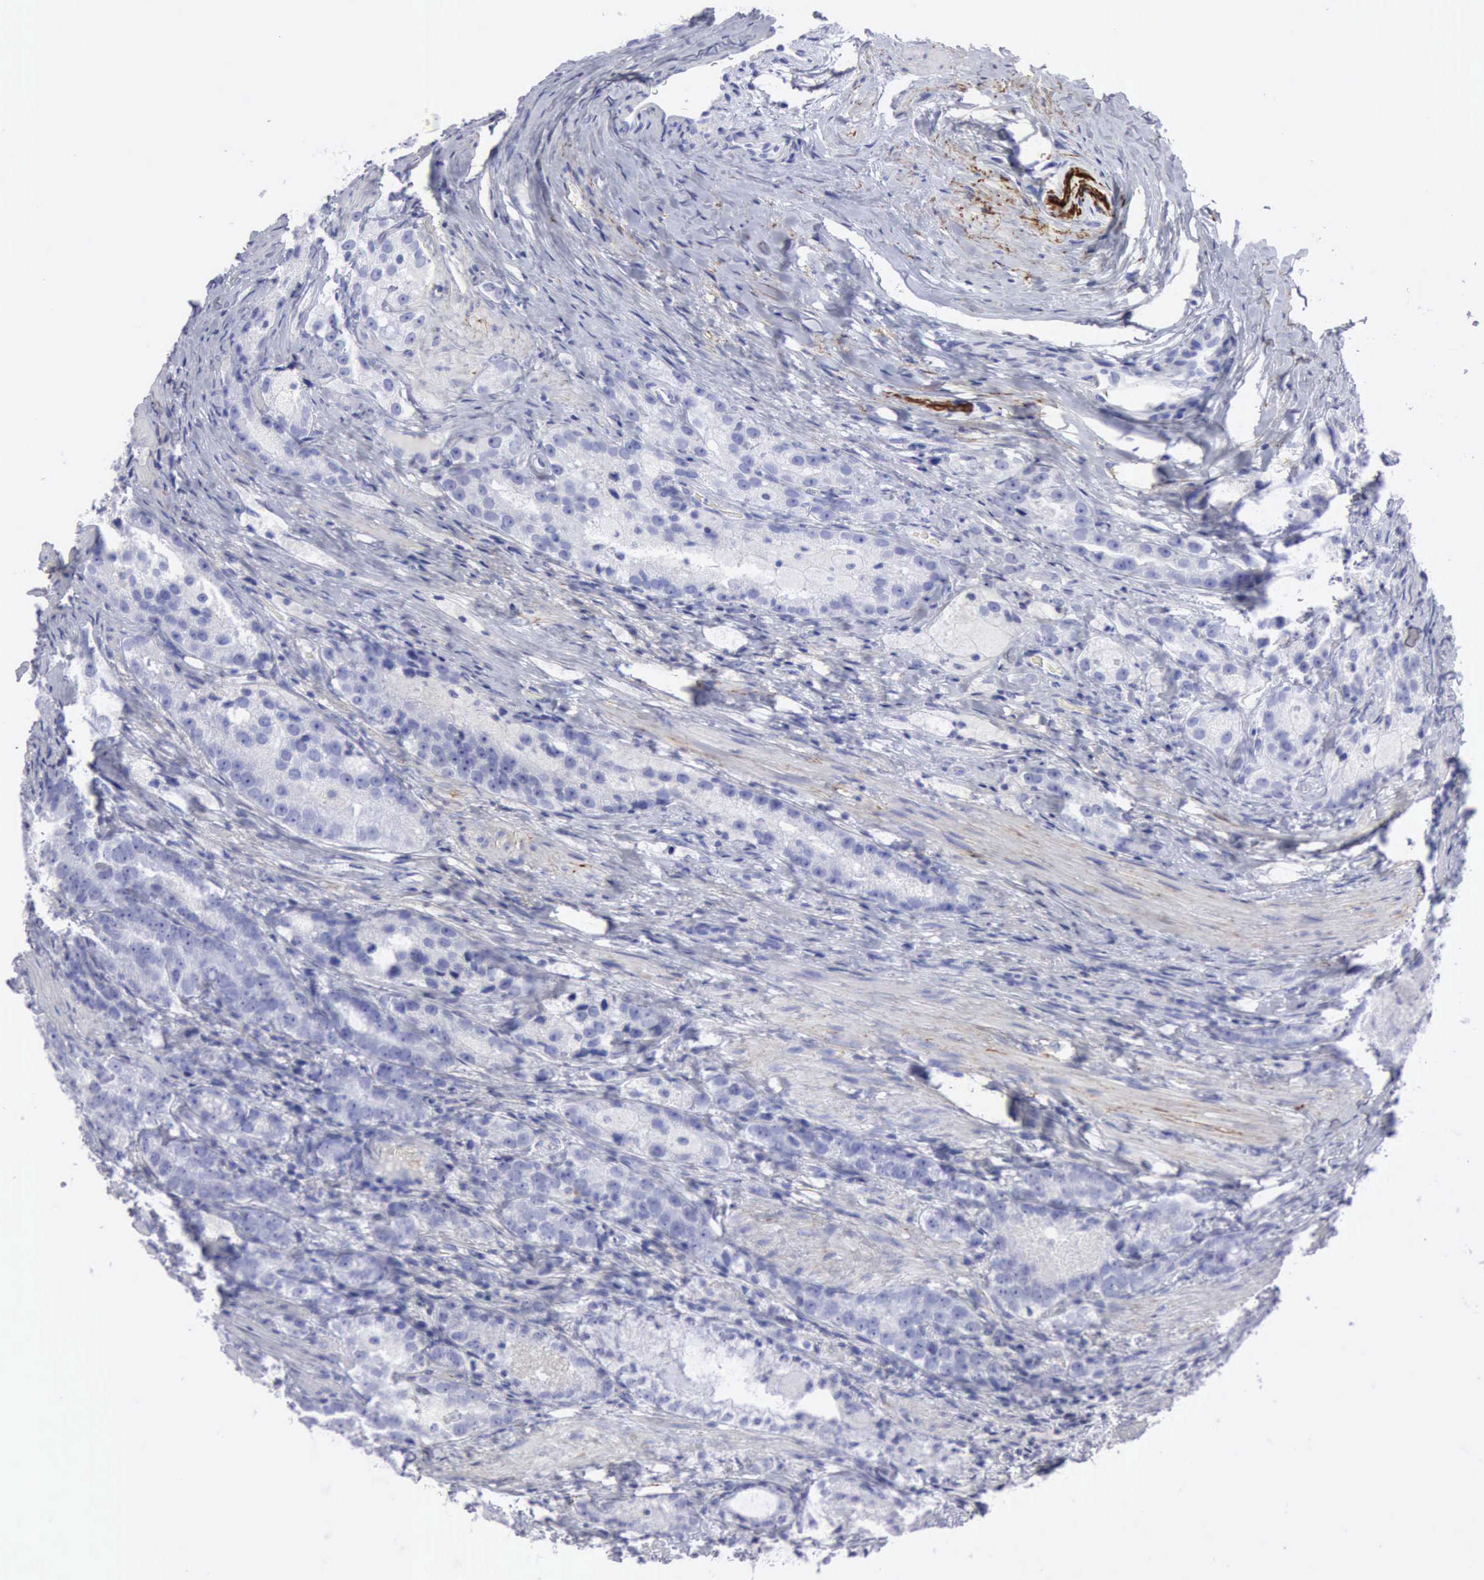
{"staining": {"intensity": "negative", "quantity": "none", "location": "none"}, "tissue": "prostate cancer", "cell_type": "Tumor cells", "image_type": "cancer", "snomed": [{"axis": "morphology", "description": "Adenocarcinoma, High grade"}, {"axis": "topography", "description": "Prostate"}], "caption": "This photomicrograph is of high-grade adenocarcinoma (prostate) stained with IHC to label a protein in brown with the nuclei are counter-stained blue. There is no positivity in tumor cells.", "gene": "NCAM1", "patient": {"sex": "male", "age": 63}}